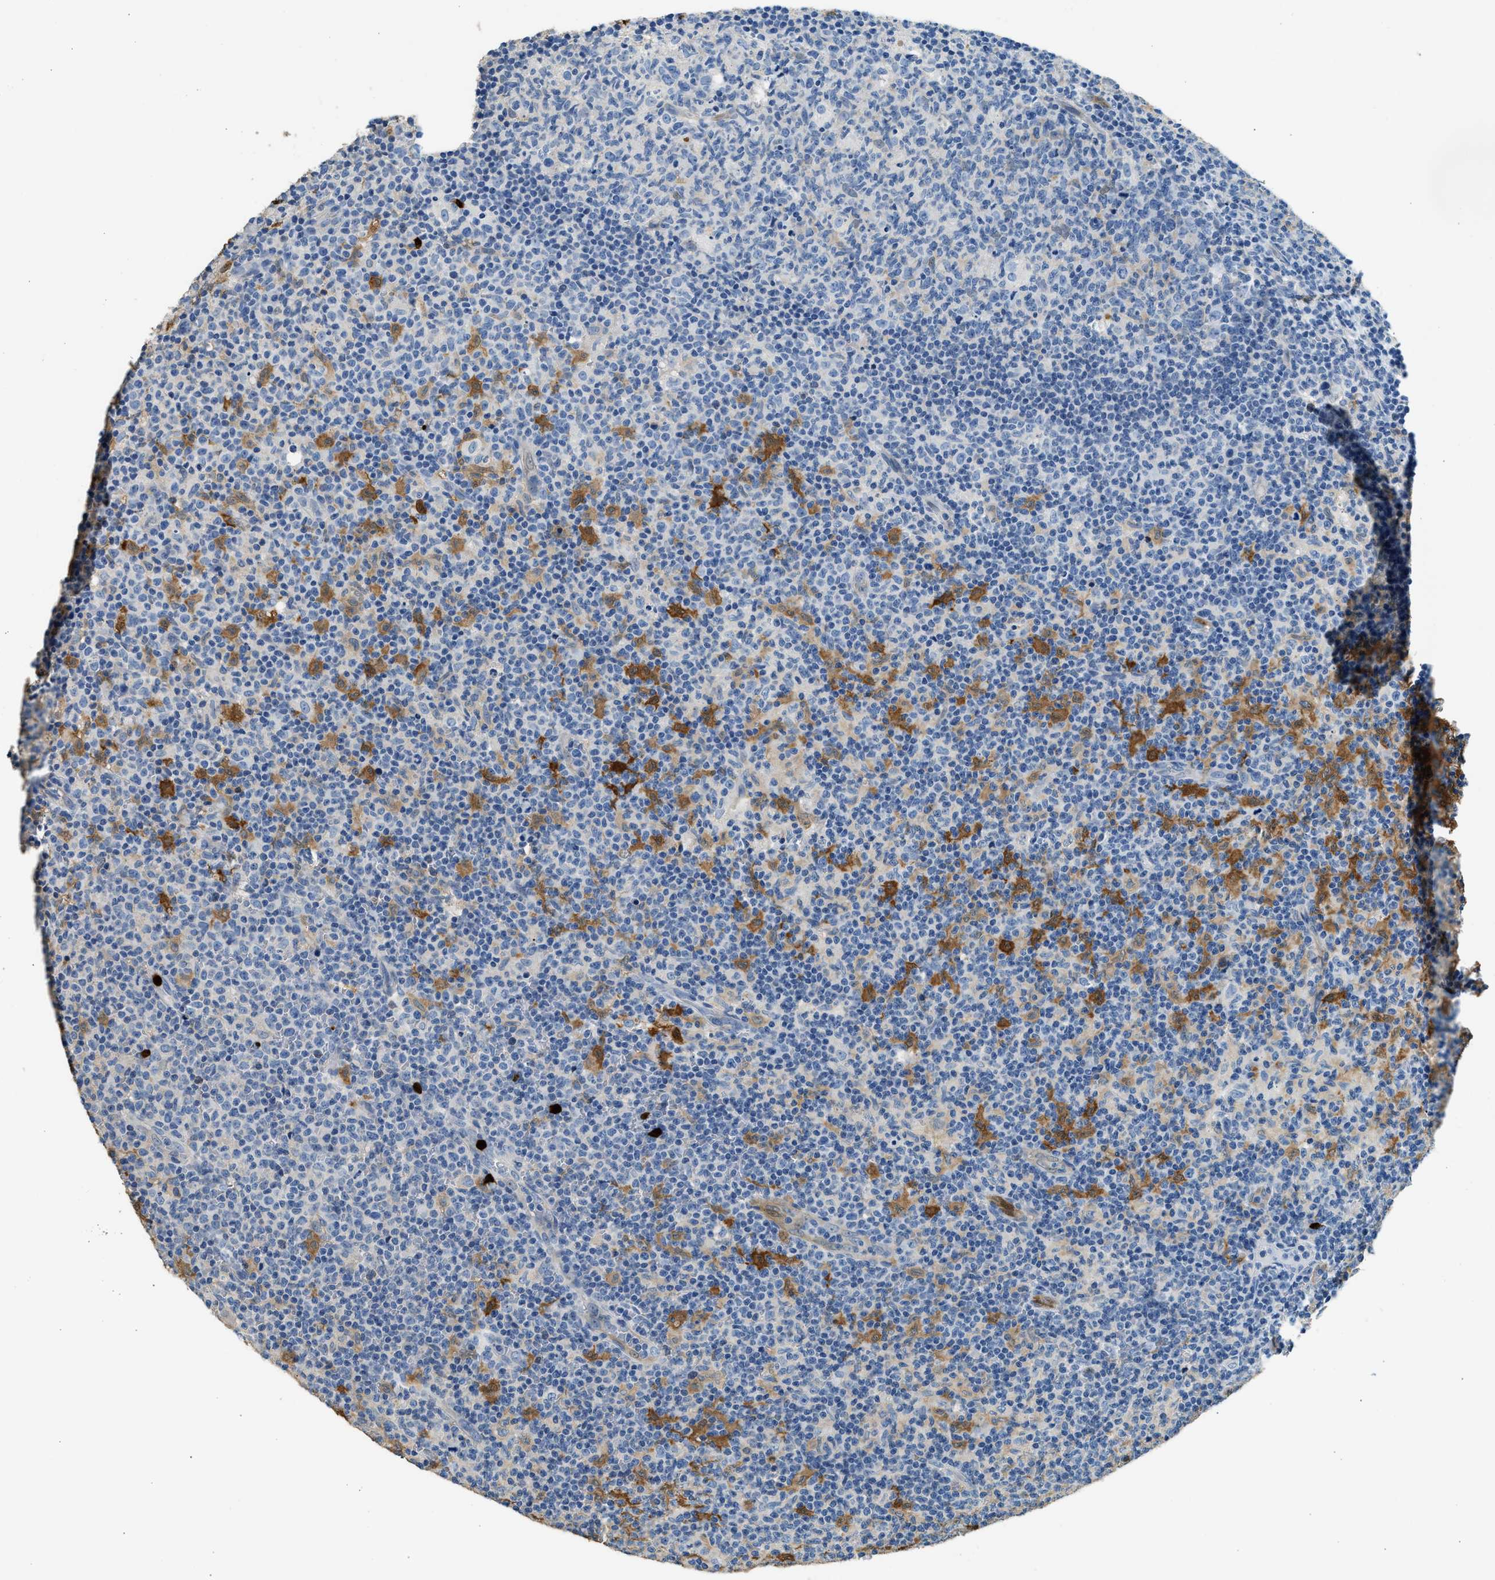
{"staining": {"intensity": "negative", "quantity": "none", "location": "none"}, "tissue": "lymph node", "cell_type": "Germinal center cells", "image_type": "normal", "snomed": [{"axis": "morphology", "description": "Normal tissue, NOS"}, {"axis": "morphology", "description": "Inflammation, NOS"}, {"axis": "topography", "description": "Lymph node"}], "caption": "Immunohistochemical staining of normal human lymph node displays no significant positivity in germinal center cells.", "gene": "ANXA3", "patient": {"sex": "male", "age": 55}}